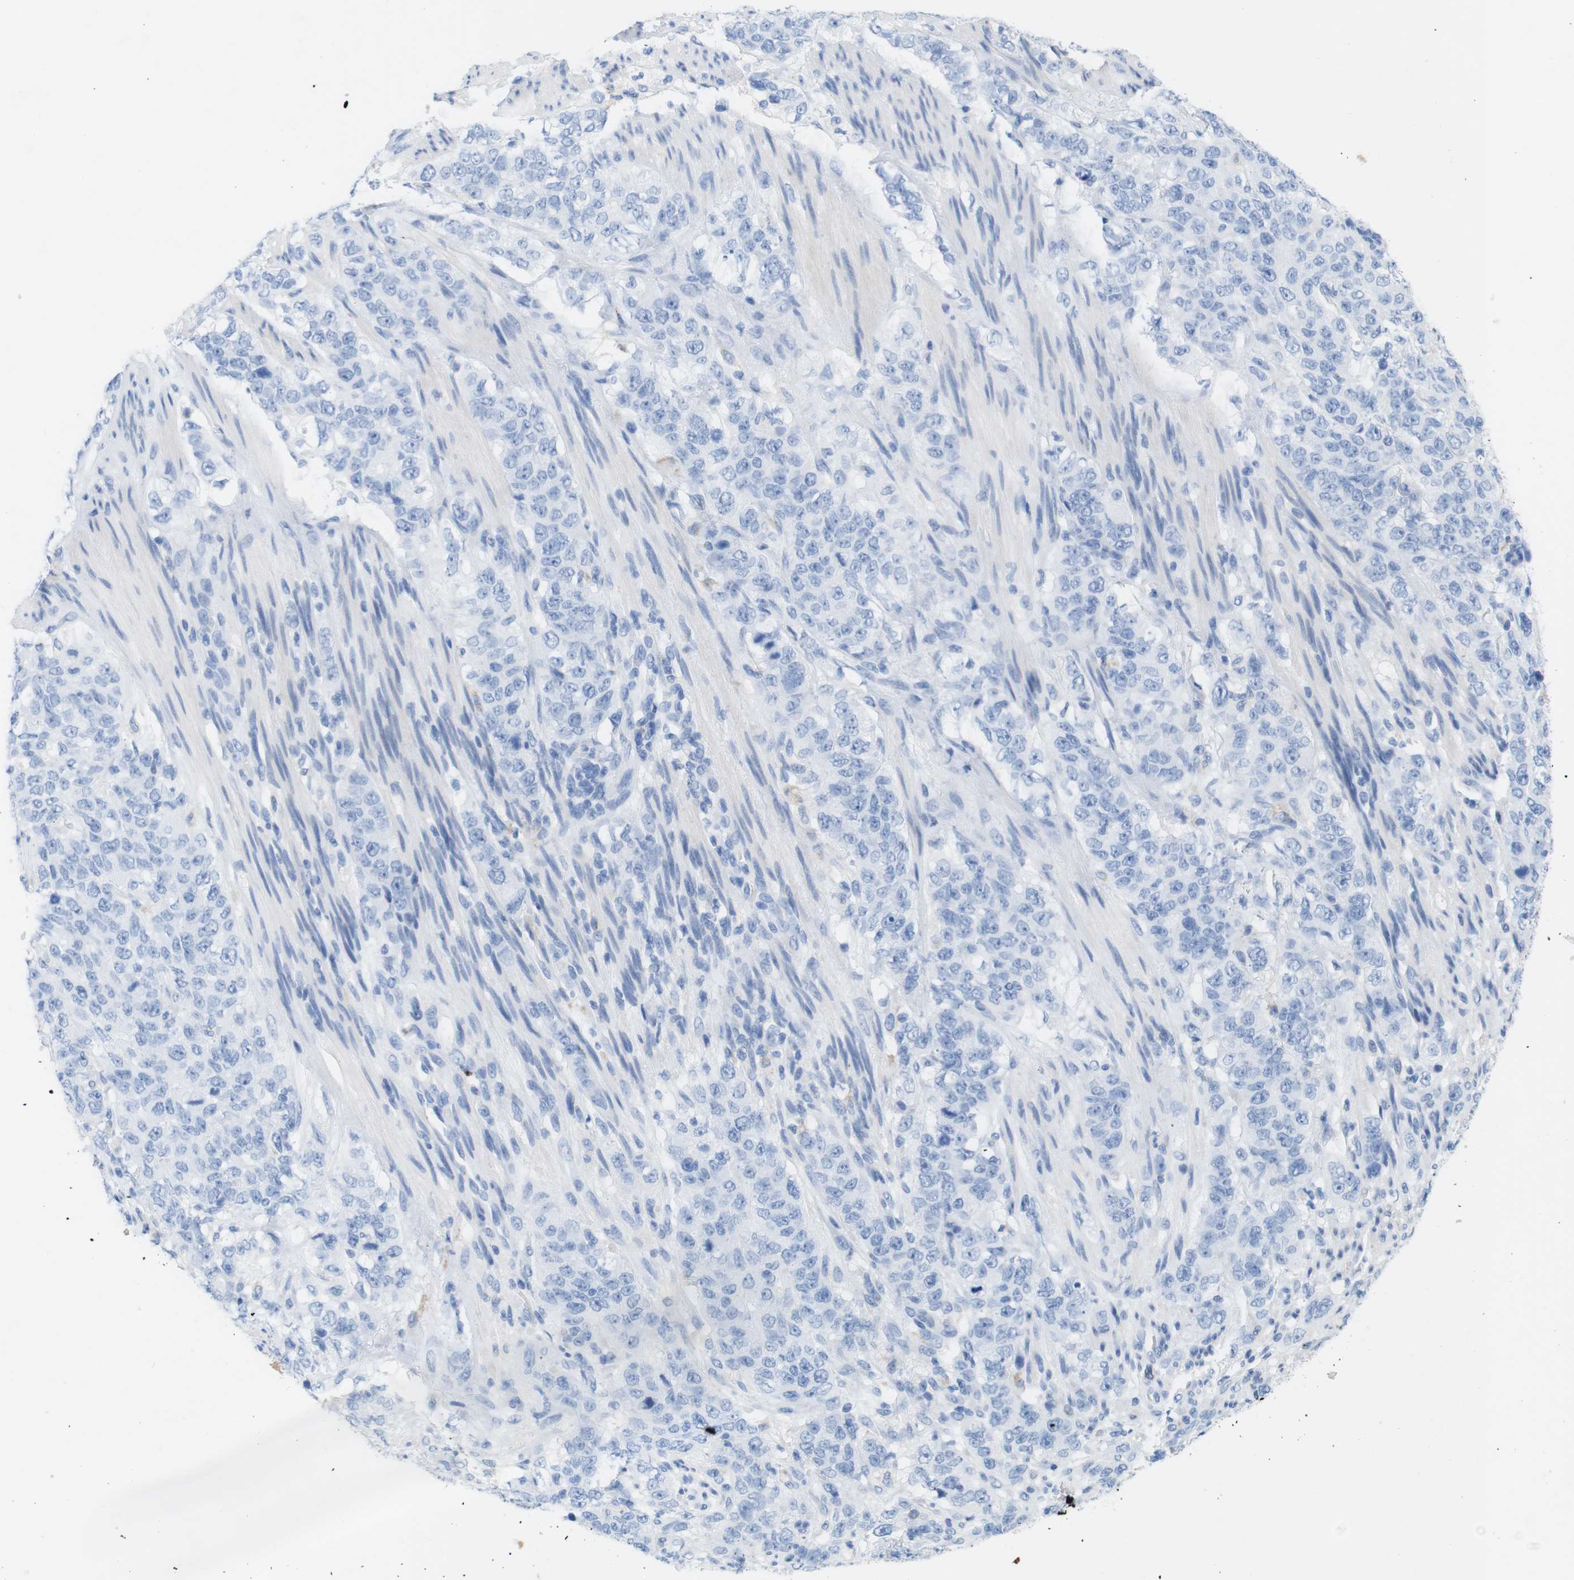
{"staining": {"intensity": "negative", "quantity": "none", "location": "none"}, "tissue": "stomach cancer", "cell_type": "Tumor cells", "image_type": "cancer", "snomed": [{"axis": "morphology", "description": "Adenocarcinoma, NOS"}, {"axis": "topography", "description": "Stomach"}], "caption": "DAB immunohistochemical staining of human stomach adenocarcinoma displays no significant staining in tumor cells.", "gene": "LAG3", "patient": {"sex": "male", "age": 48}}